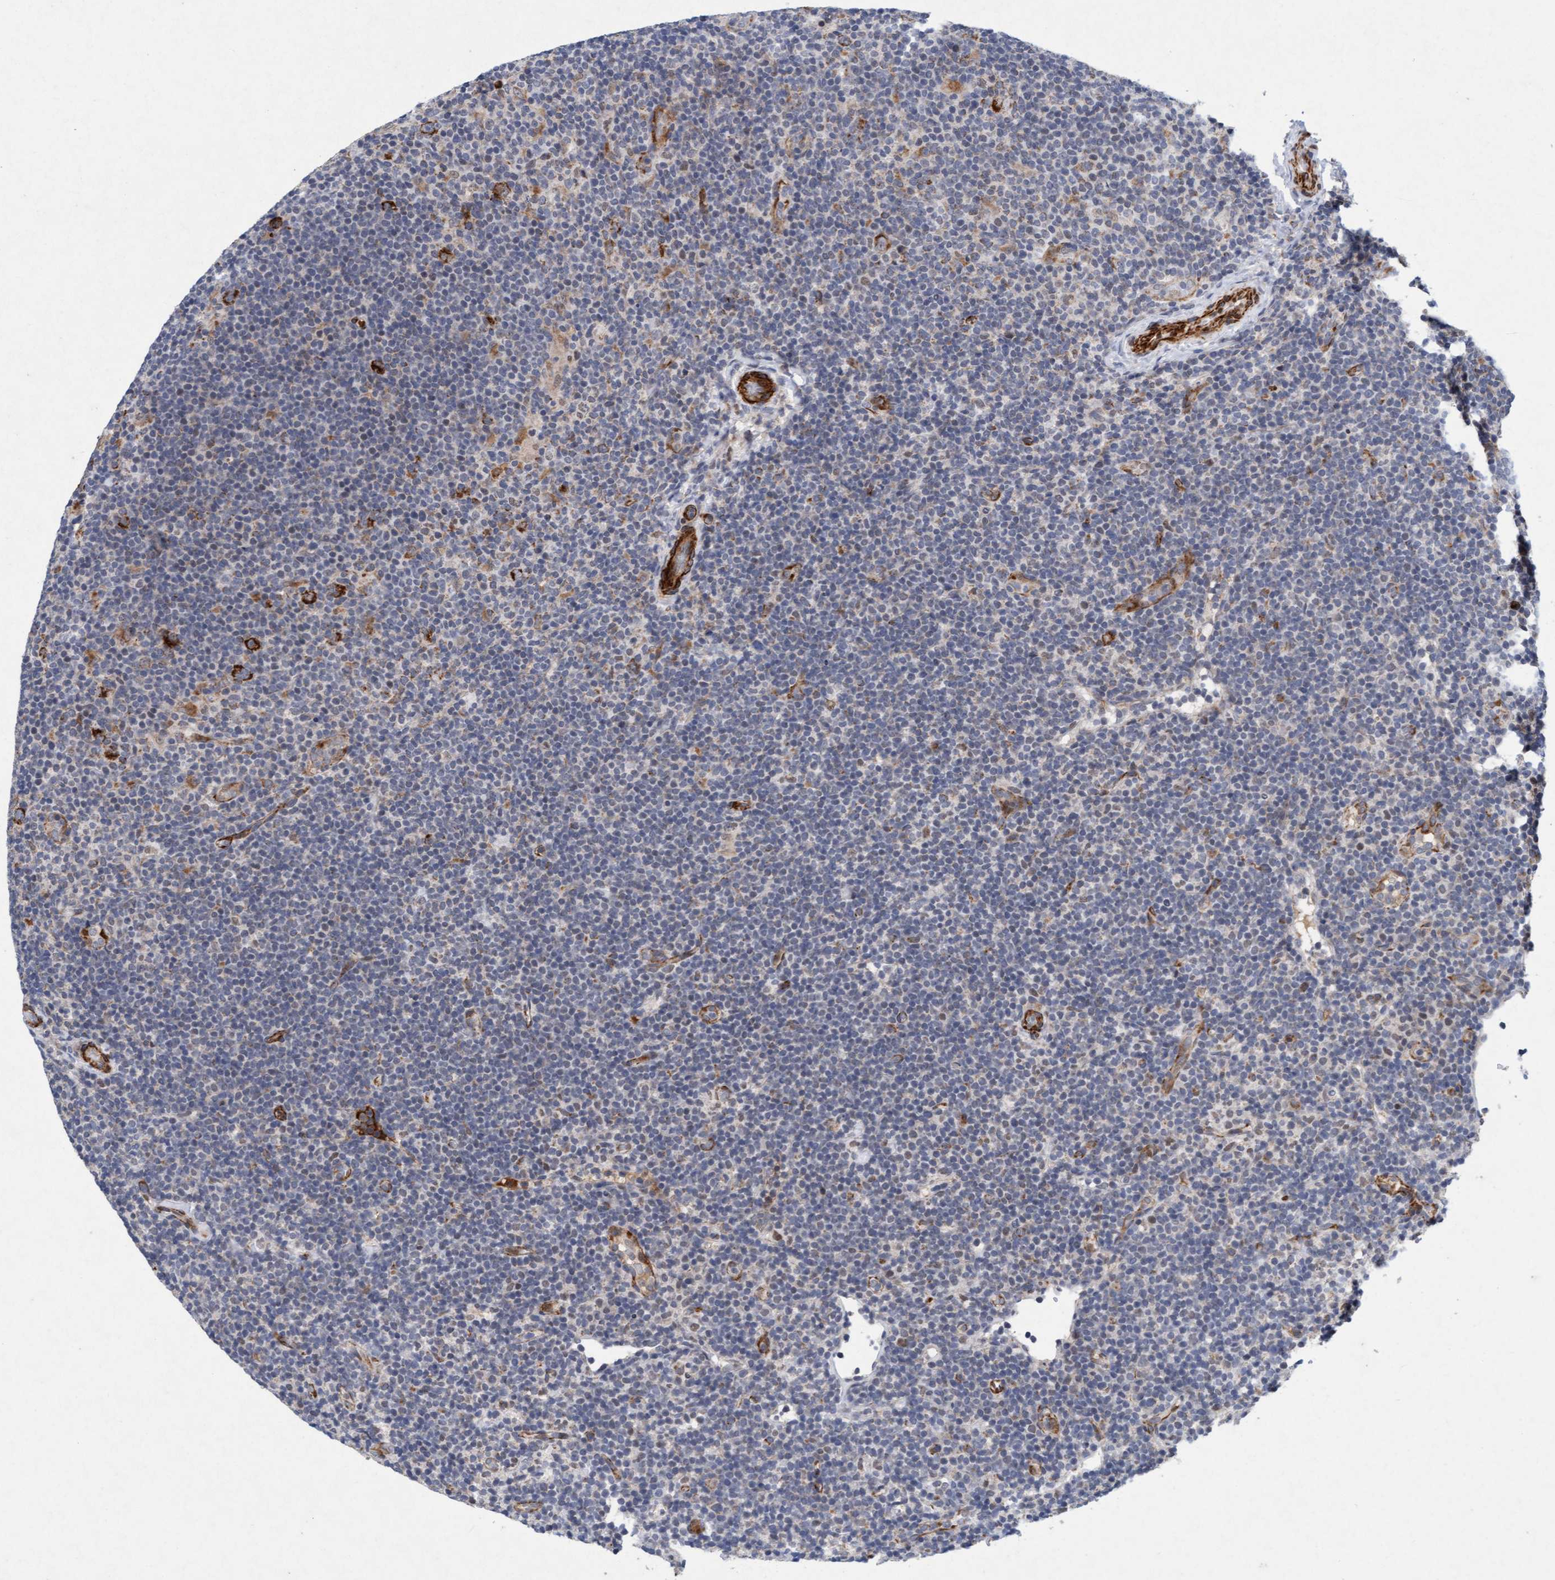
{"staining": {"intensity": "strong", "quantity": ">75%", "location": "cytoplasmic/membranous"}, "tissue": "lymphoma", "cell_type": "Tumor cells", "image_type": "cancer", "snomed": [{"axis": "morphology", "description": "Hodgkin's disease, NOS"}, {"axis": "topography", "description": "Lymph node"}], "caption": "DAB immunohistochemical staining of human Hodgkin's disease reveals strong cytoplasmic/membranous protein expression in about >75% of tumor cells. The protein is stained brown, and the nuclei are stained in blue (DAB IHC with brightfield microscopy, high magnification).", "gene": "TMEM70", "patient": {"sex": "female", "age": 57}}